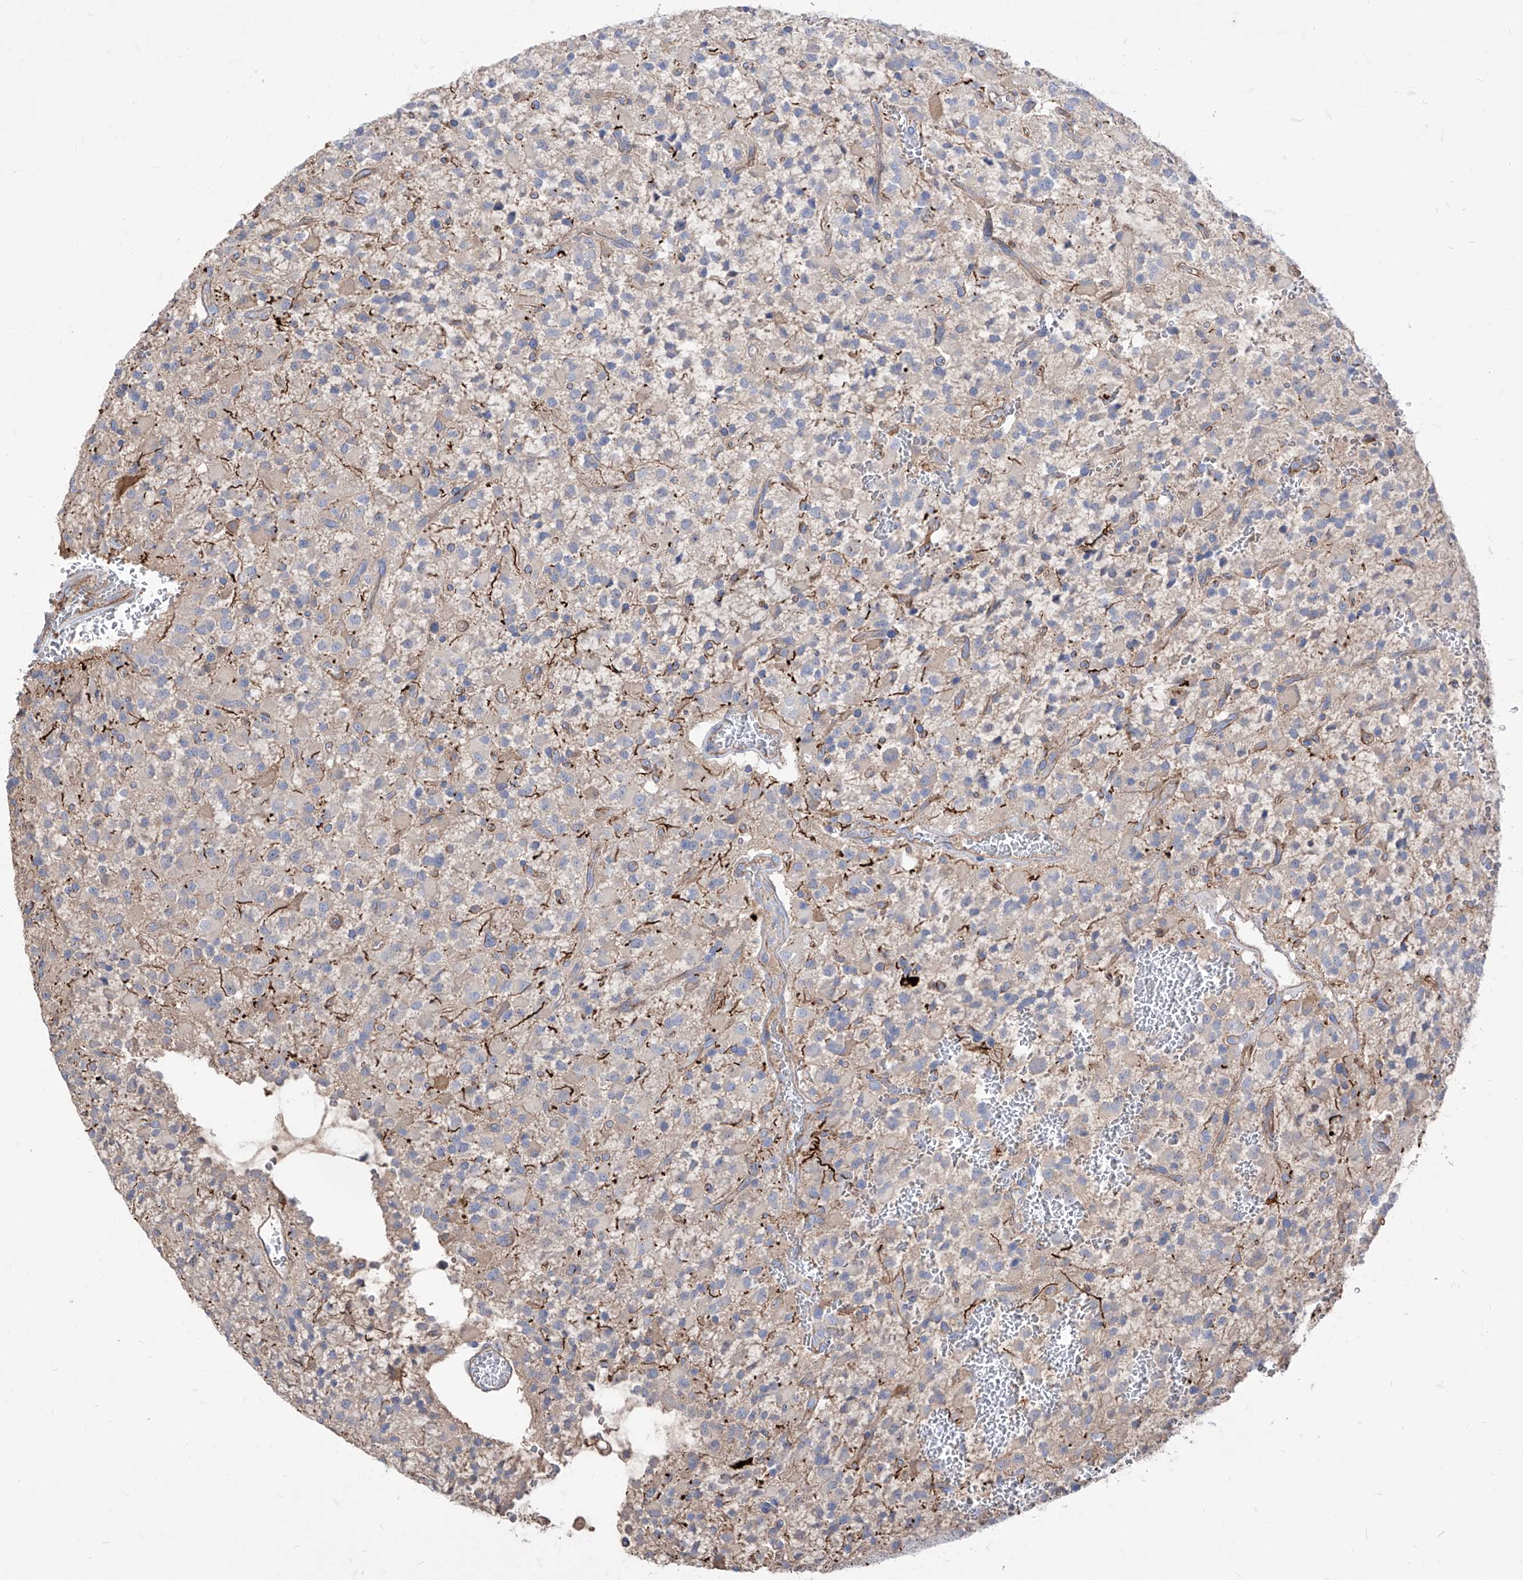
{"staining": {"intensity": "negative", "quantity": "none", "location": "none"}, "tissue": "glioma", "cell_type": "Tumor cells", "image_type": "cancer", "snomed": [{"axis": "morphology", "description": "Glioma, malignant, High grade"}, {"axis": "topography", "description": "Brain"}], "caption": "Human glioma stained for a protein using IHC displays no expression in tumor cells.", "gene": "C1orf74", "patient": {"sex": "male", "age": 34}}